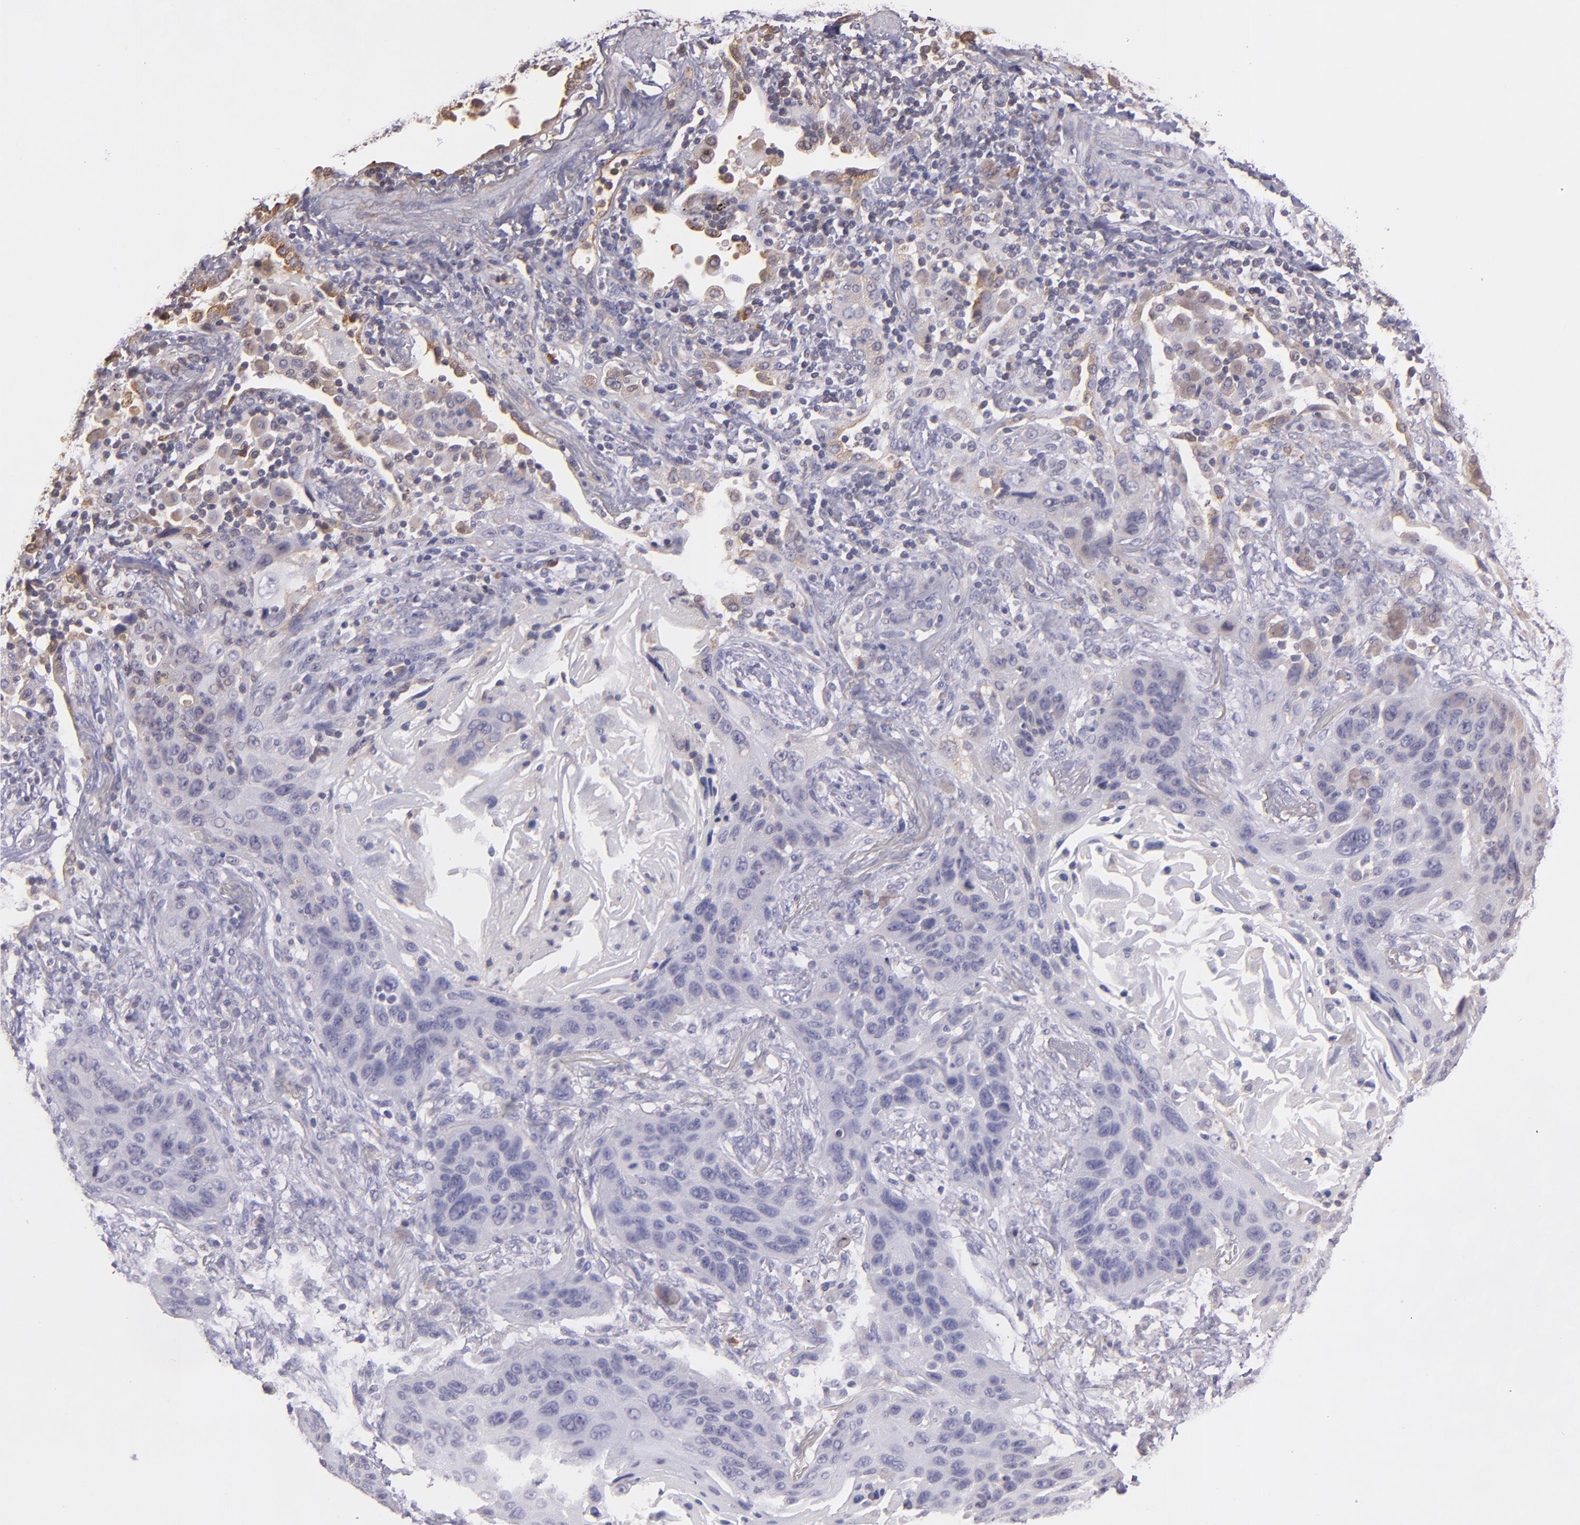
{"staining": {"intensity": "negative", "quantity": "none", "location": "none"}, "tissue": "lung cancer", "cell_type": "Tumor cells", "image_type": "cancer", "snomed": [{"axis": "morphology", "description": "Squamous cell carcinoma, NOS"}, {"axis": "topography", "description": "Lung"}], "caption": "A high-resolution histopathology image shows immunohistochemistry staining of lung squamous cell carcinoma, which displays no significant expression in tumor cells.", "gene": "ECE1", "patient": {"sex": "female", "age": 67}}